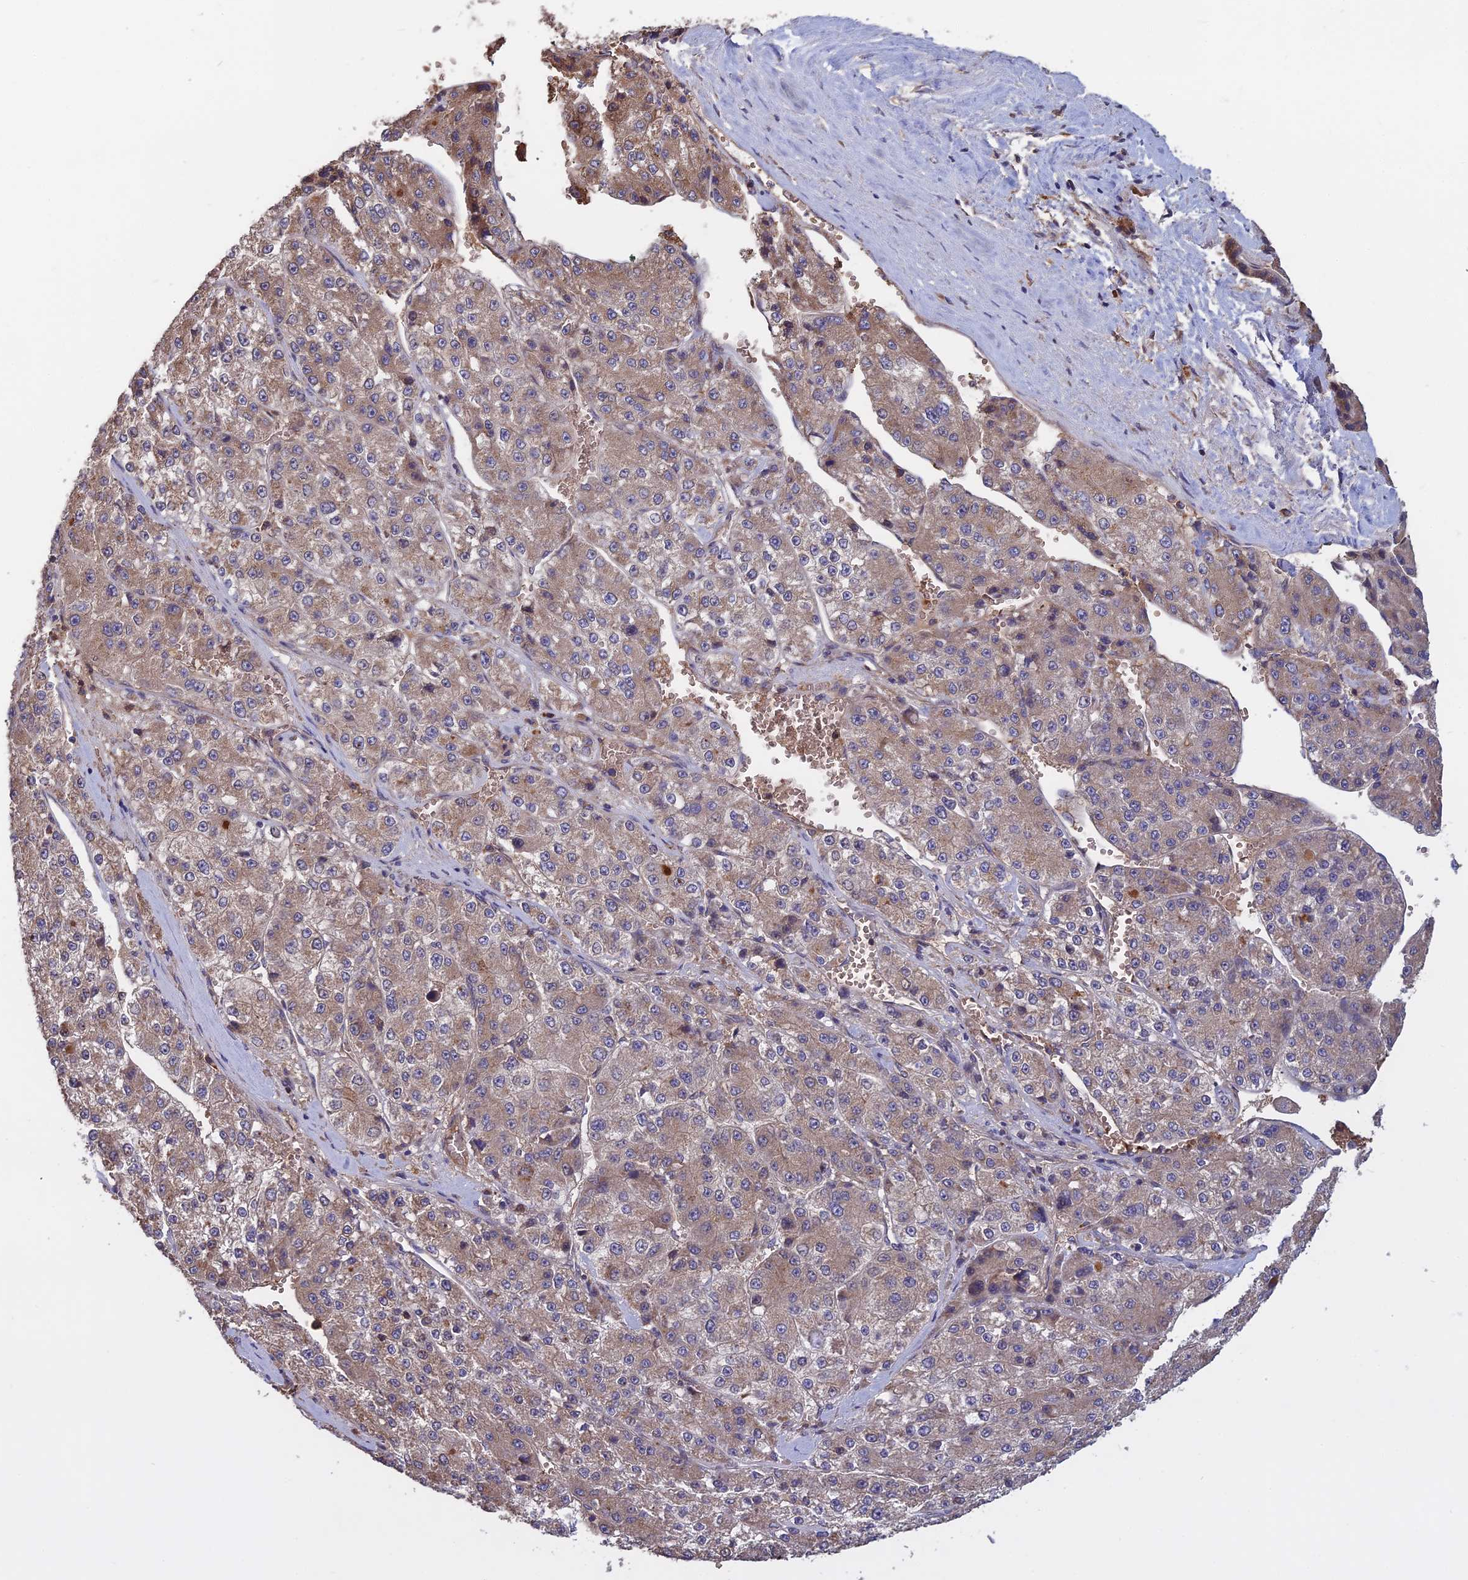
{"staining": {"intensity": "weak", "quantity": "25%-75%", "location": "cytoplasmic/membranous"}, "tissue": "liver cancer", "cell_type": "Tumor cells", "image_type": "cancer", "snomed": [{"axis": "morphology", "description": "Carcinoma, Hepatocellular, NOS"}, {"axis": "topography", "description": "Liver"}], "caption": "Immunohistochemistry (IHC) micrograph of liver cancer stained for a protein (brown), which shows low levels of weak cytoplasmic/membranous positivity in about 25%-75% of tumor cells.", "gene": "GALR2", "patient": {"sex": "female", "age": 73}}